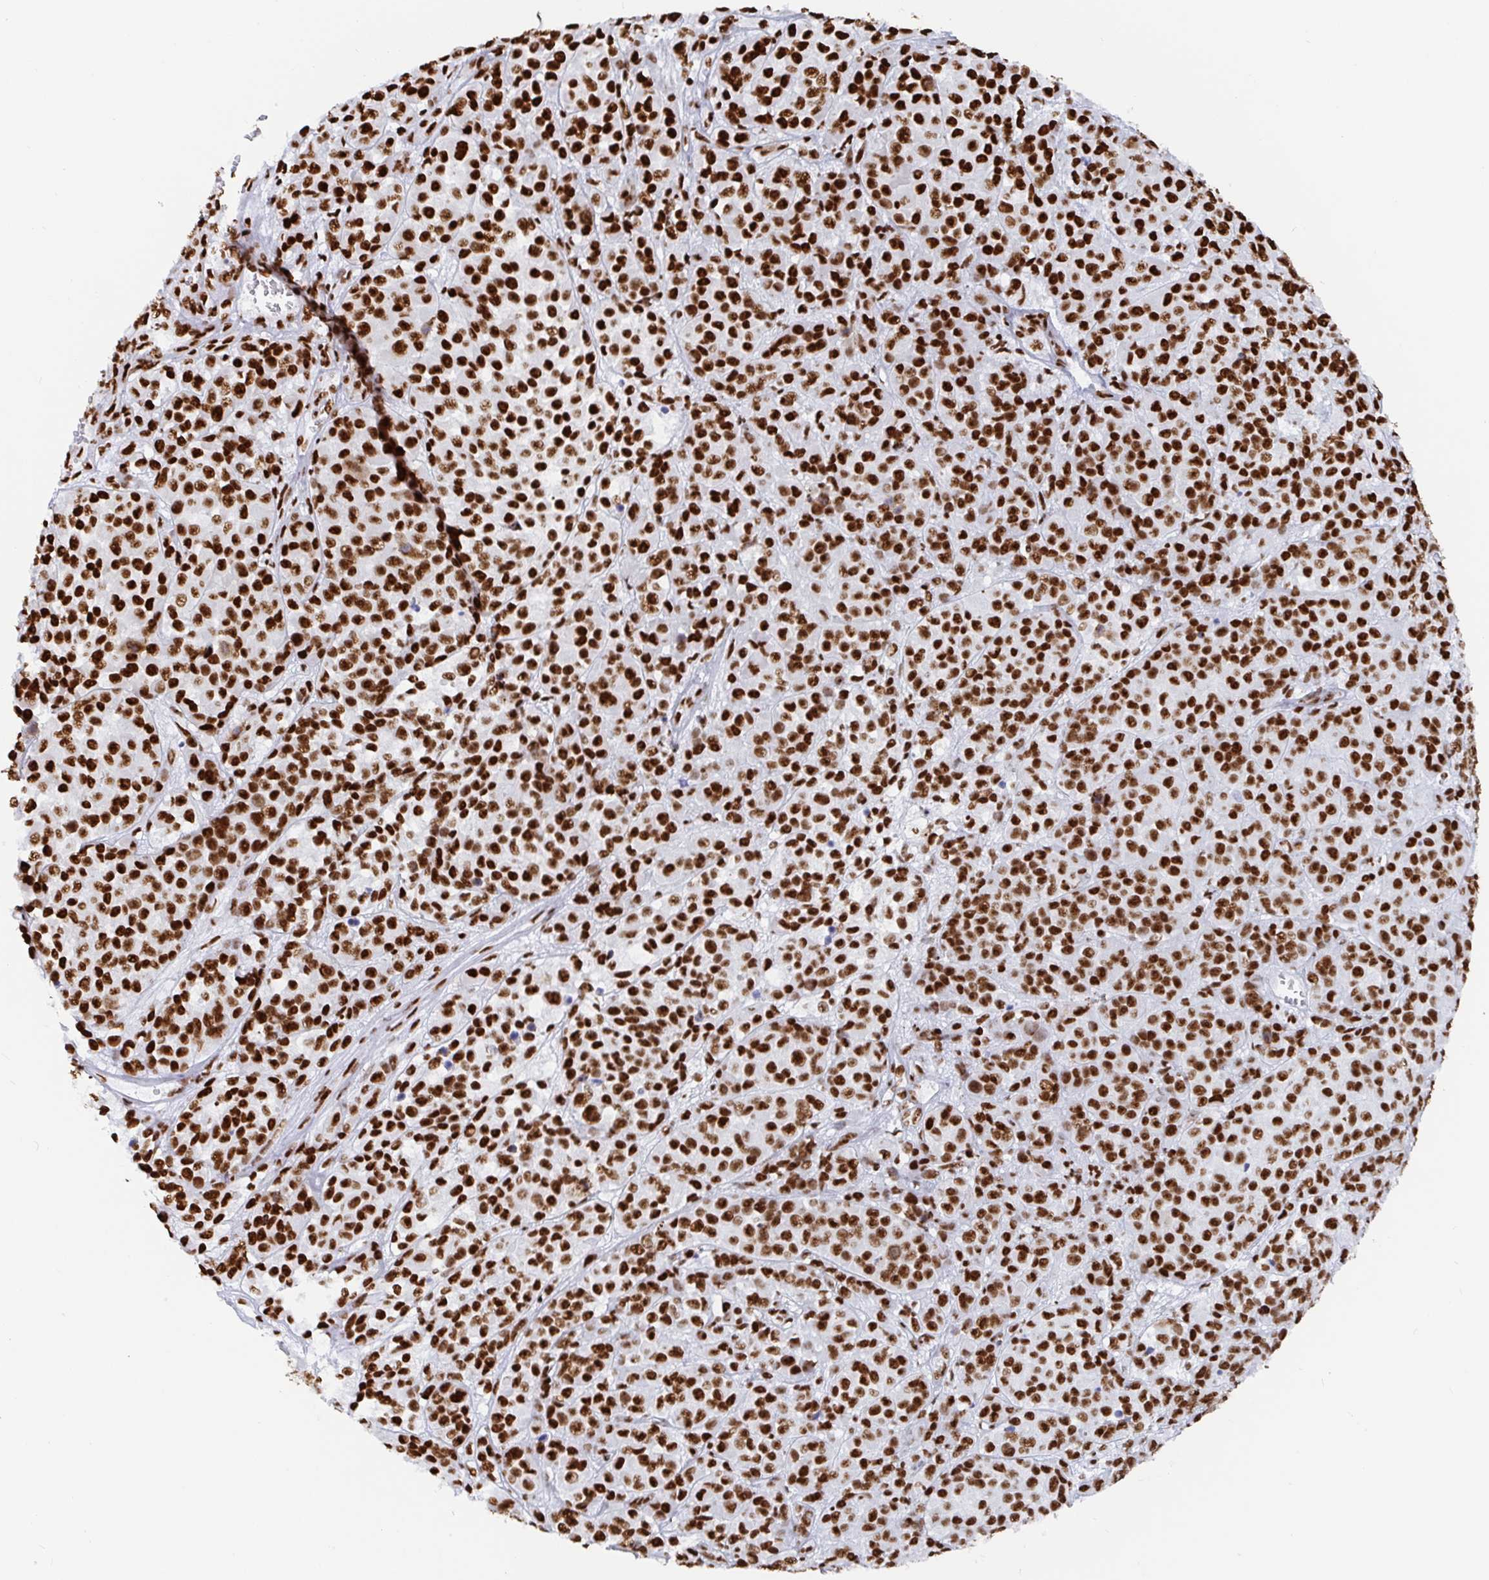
{"staining": {"intensity": "strong", "quantity": ">75%", "location": "nuclear"}, "tissue": "melanoma", "cell_type": "Tumor cells", "image_type": "cancer", "snomed": [{"axis": "morphology", "description": "Malignant melanoma, NOS"}, {"axis": "topography", "description": "Skin"}, {"axis": "topography", "description": "Skin of back"}], "caption": "Strong nuclear staining for a protein is seen in approximately >75% of tumor cells of melanoma using immunohistochemistry (IHC).", "gene": "EWSR1", "patient": {"sex": "male", "age": 91}}